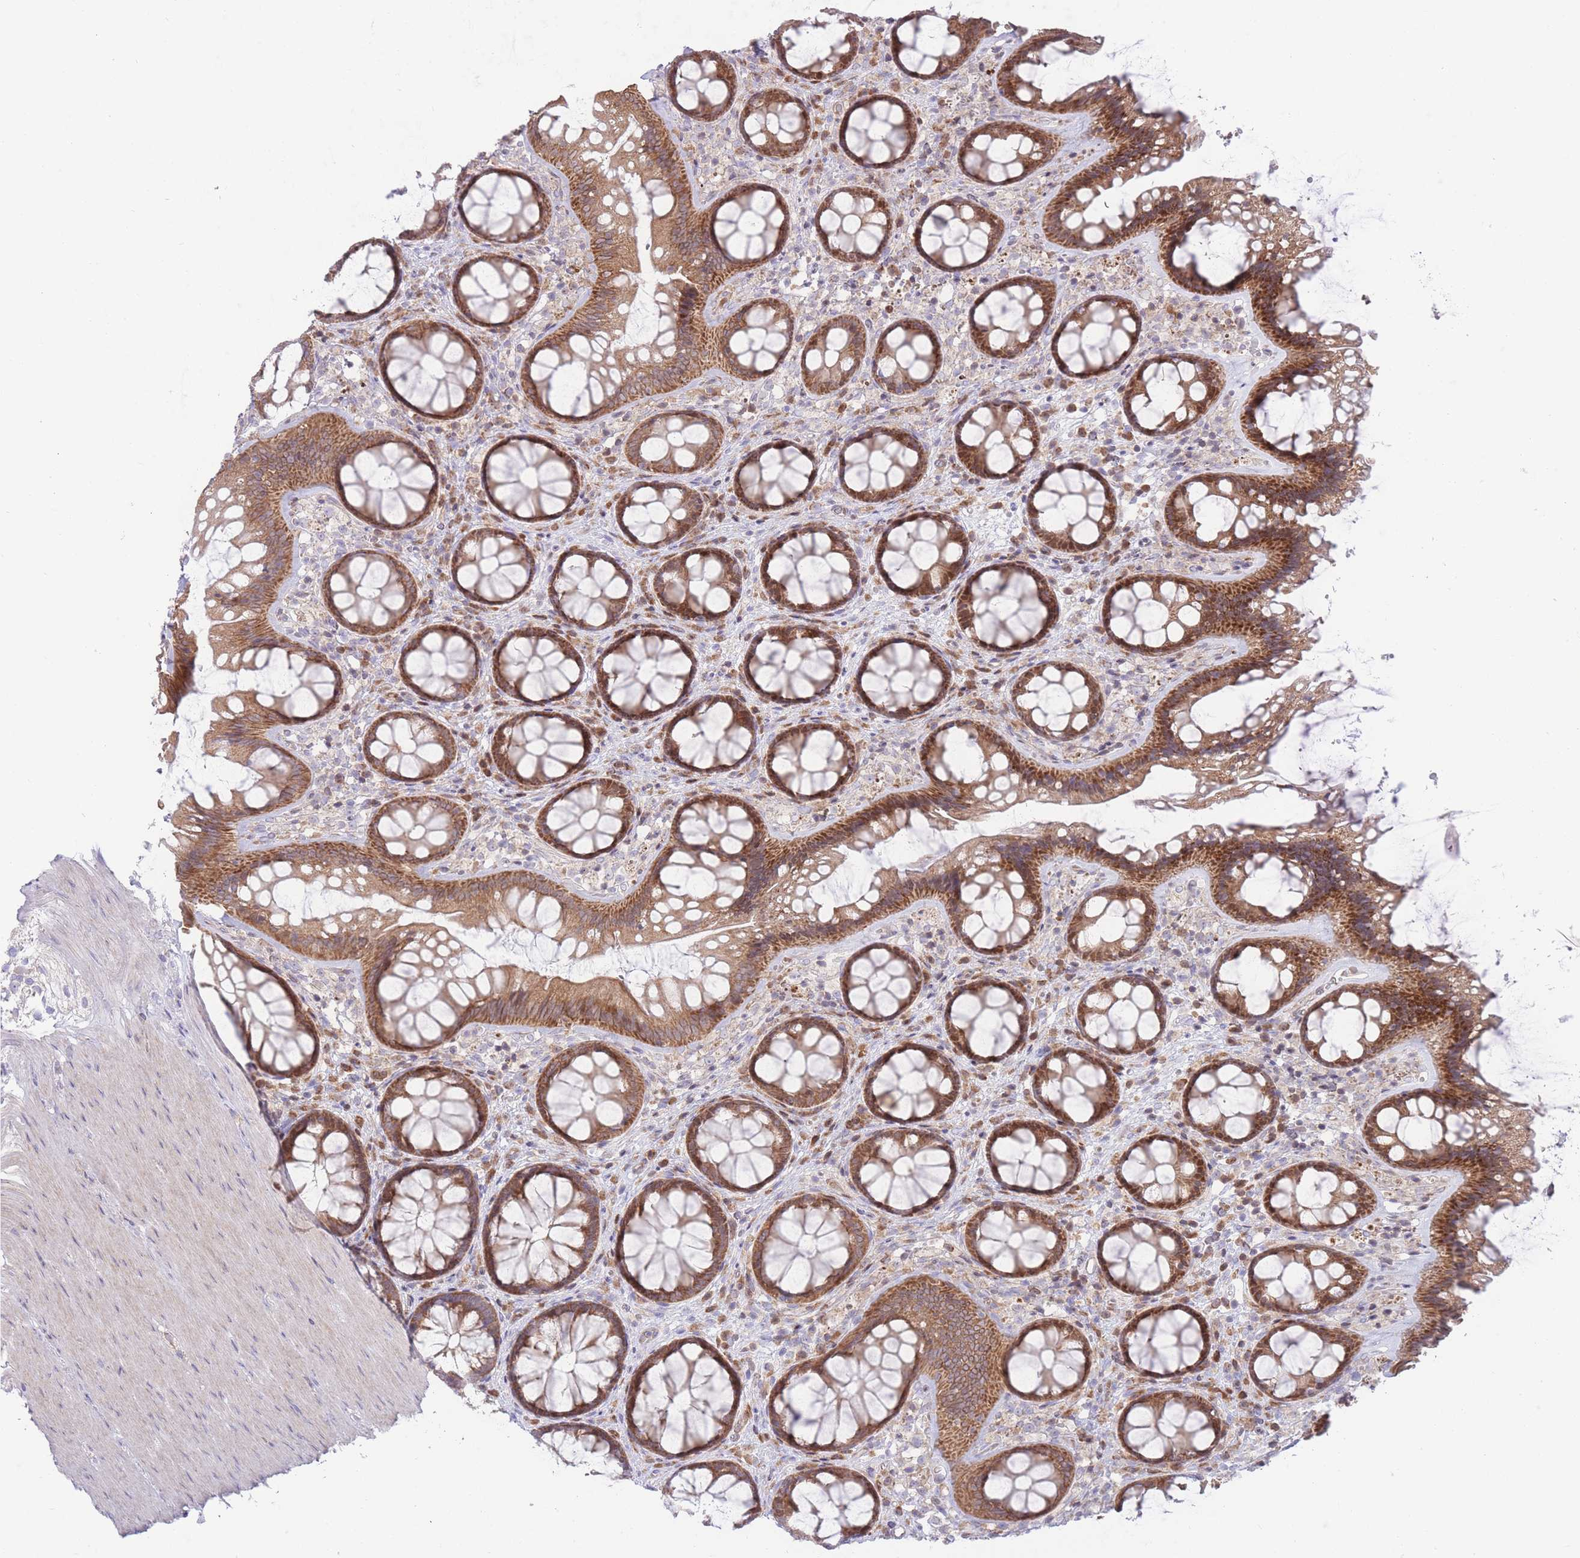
{"staining": {"intensity": "weak", "quantity": "25%-75%", "location": "cytoplasmic/membranous"}, "tissue": "colon", "cell_type": "Endothelial cells", "image_type": "normal", "snomed": [{"axis": "morphology", "description": "Normal tissue, NOS"}, {"axis": "topography", "description": "Colon"}], "caption": "DAB immunohistochemical staining of normal human colon shows weak cytoplasmic/membranous protein expression in about 25%-75% of endothelial cells.", "gene": "BOLA2B", "patient": {"sex": "male", "age": 46}}